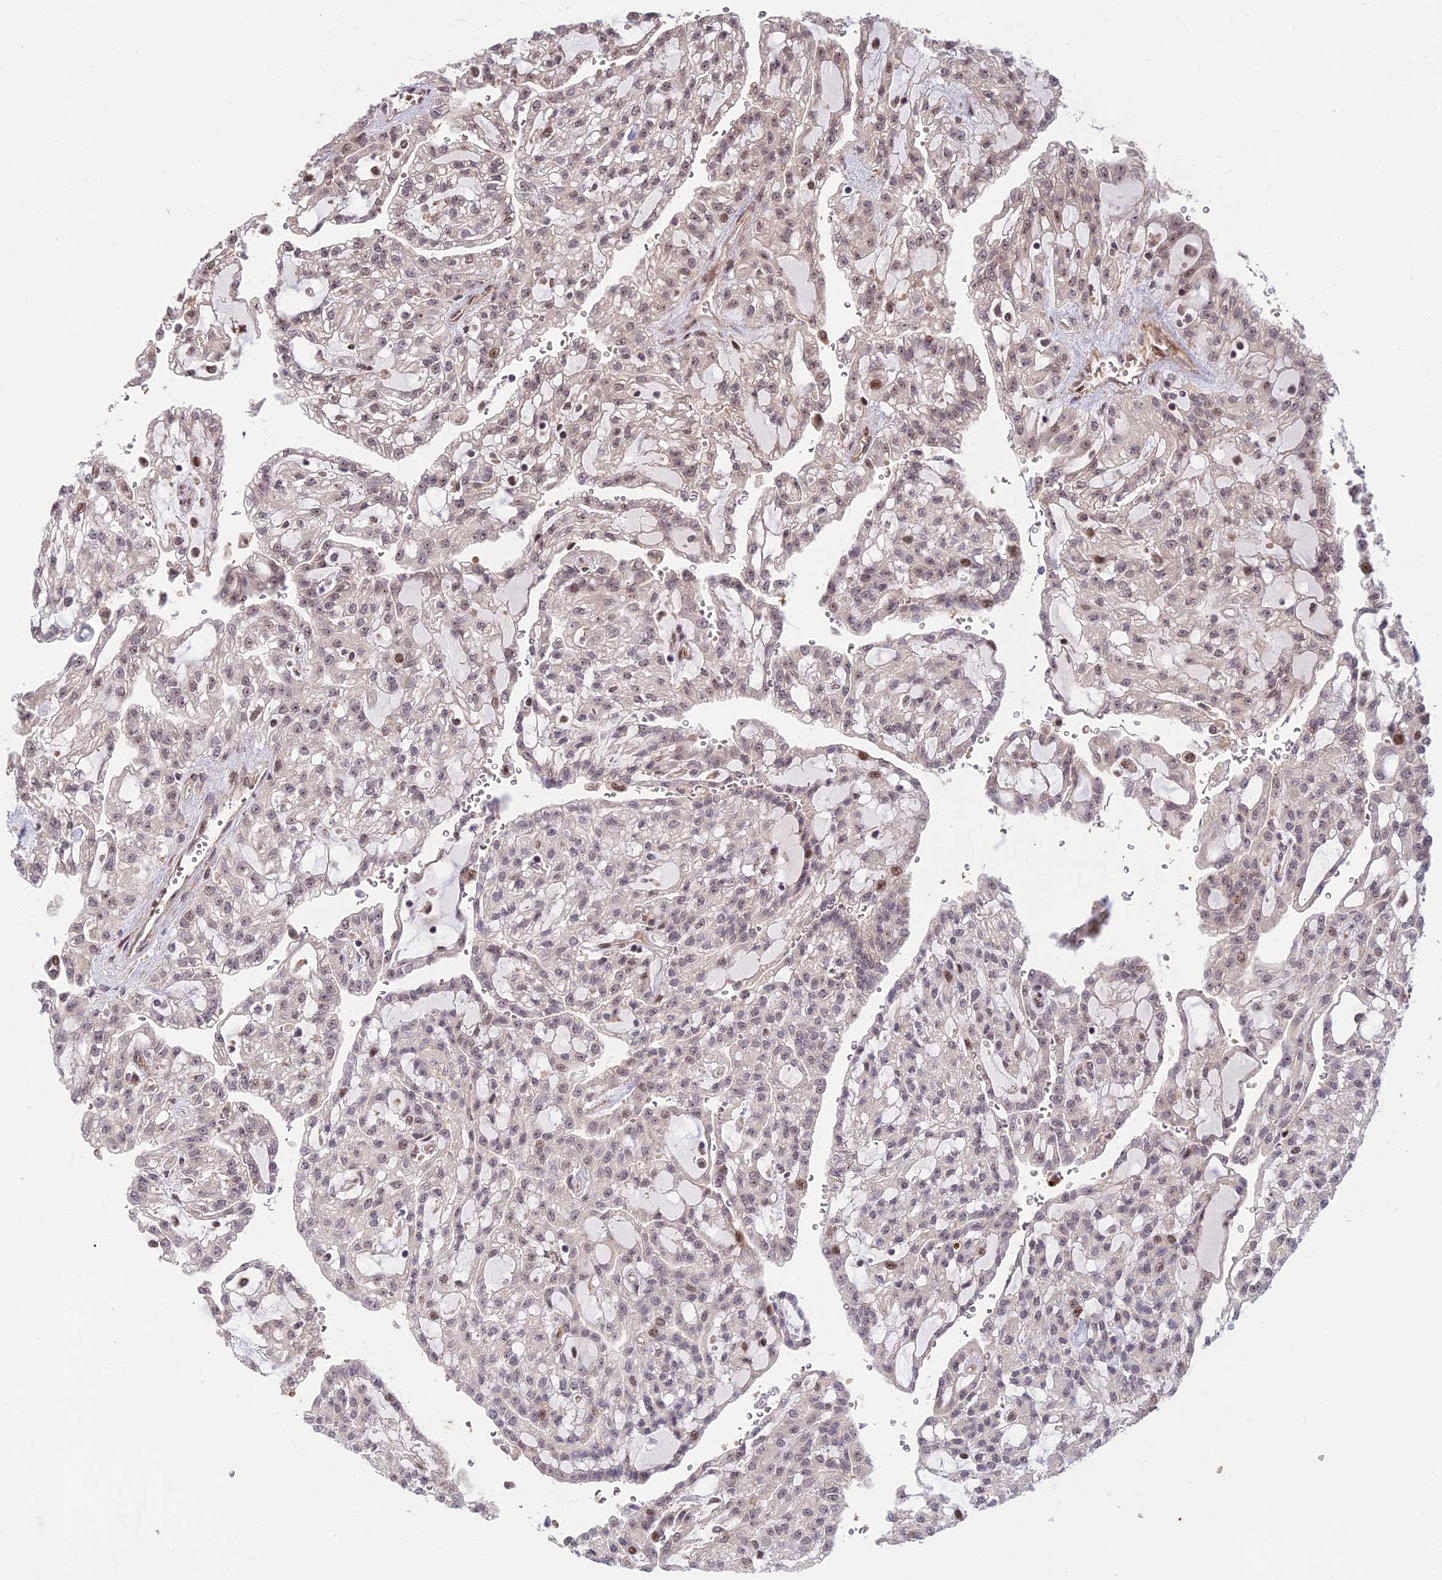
{"staining": {"intensity": "moderate", "quantity": "<25%", "location": "nuclear"}, "tissue": "renal cancer", "cell_type": "Tumor cells", "image_type": "cancer", "snomed": [{"axis": "morphology", "description": "Adenocarcinoma, NOS"}, {"axis": "topography", "description": "Kidney"}], "caption": "IHC (DAB (3,3'-diaminobenzidine)) staining of human renal adenocarcinoma demonstrates moderate nuclear protein expression in about <25% of tumor cells.", "gene": "UFSP2", "patient": {"sex": "male", "age": 63}}